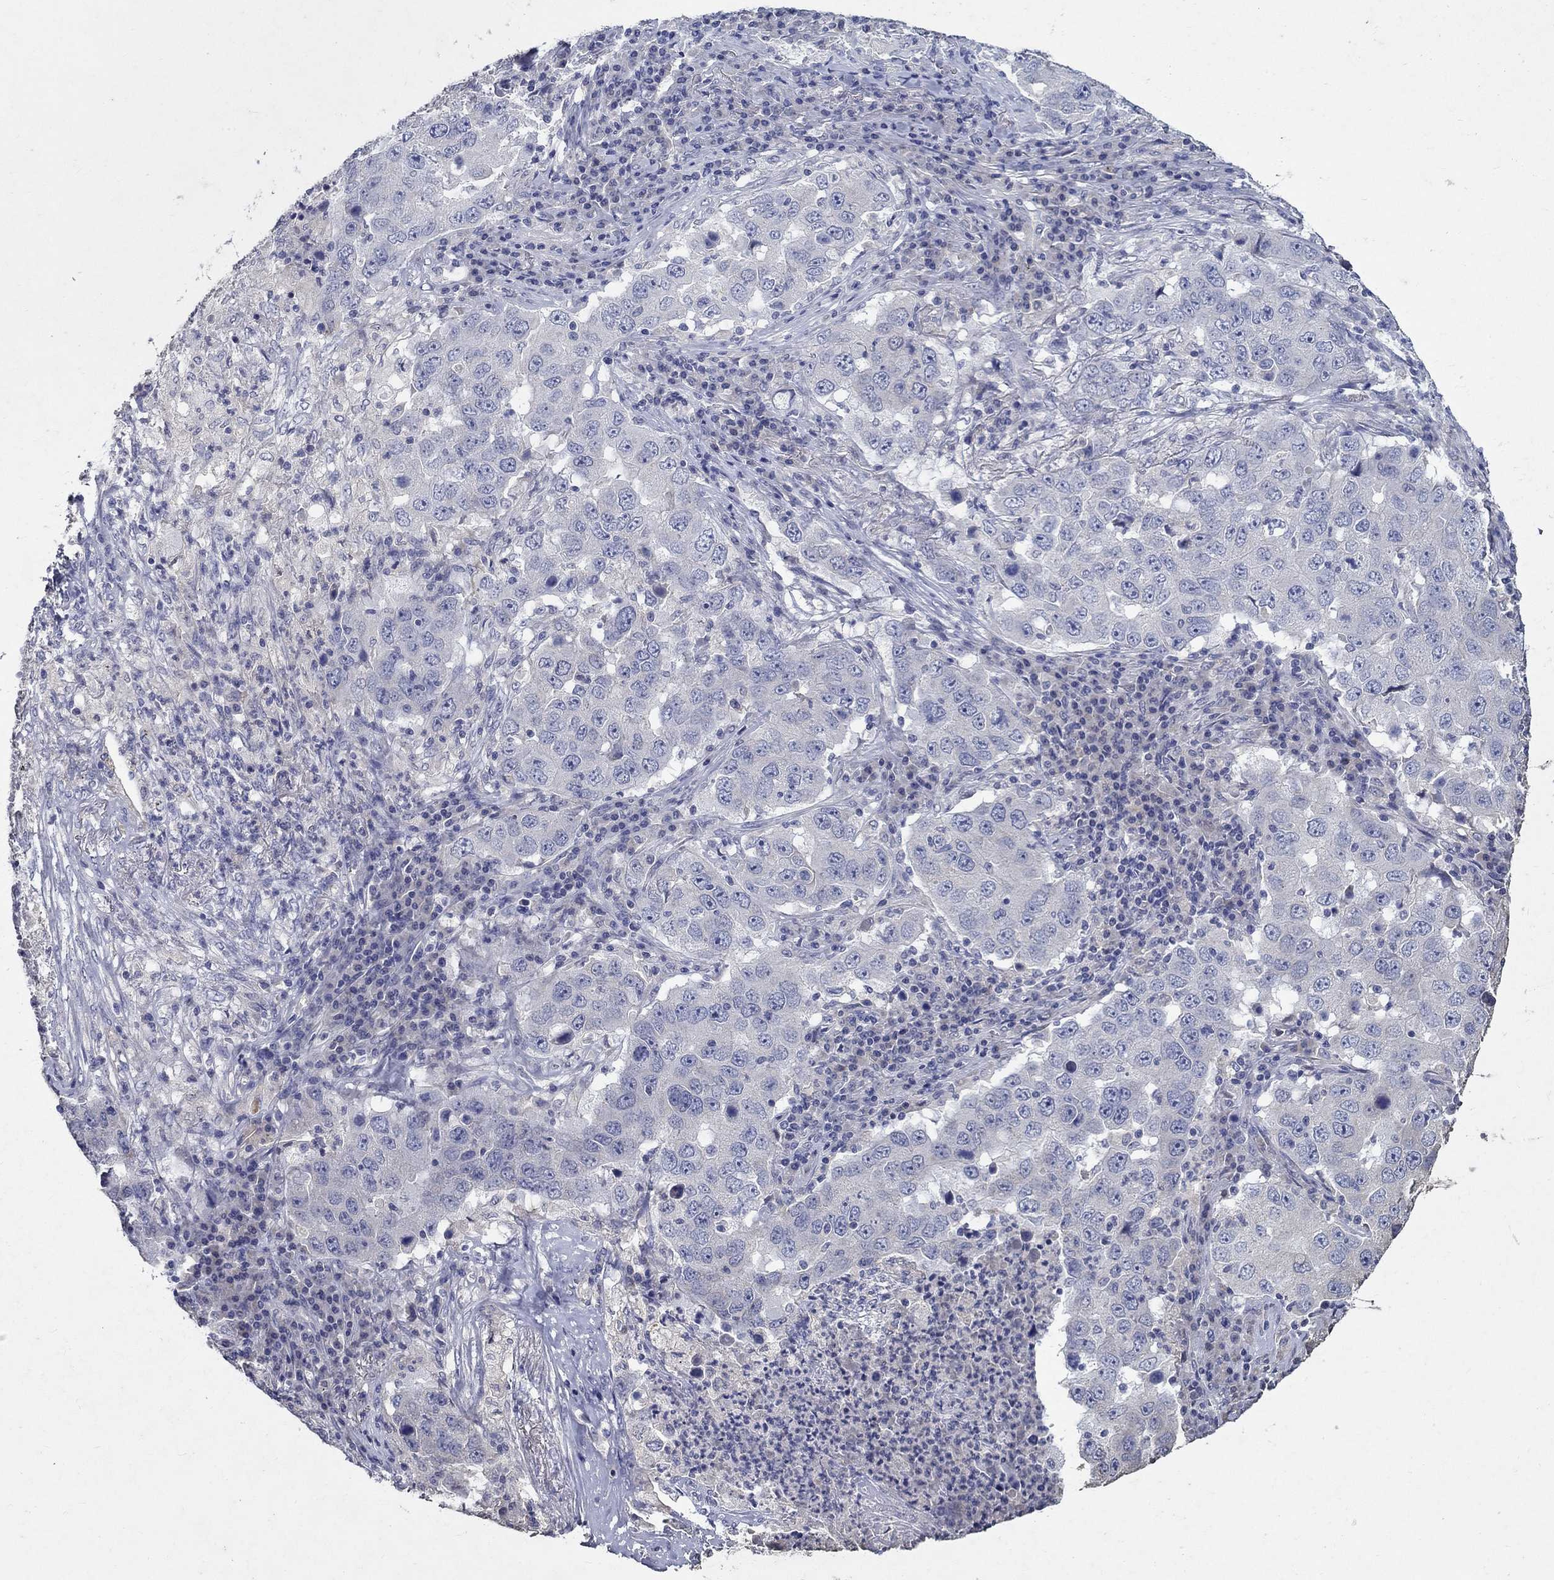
{"staining": {"intensity": "negative", "quantity": "none", "location": "none"}, "tissue": "lung cancer", "cell_type": "Tumor cells", "image_type": "cancer", "snomed": [{"axis": "morphology", "description": "Adenocarcinoma, NOS"}, {"axis": "topography", "description": "Lung"}], "caption": "Immunohistochemistry micrograph of neoplastic tissue: human lung cancer (adenocarcinoma) stained with DAB (3,3'-diaminobenzidine) reveals no significant protein expression in tumor cells.", "gene": "PROZ", "patient": {"sex": "male", "age": 73}}